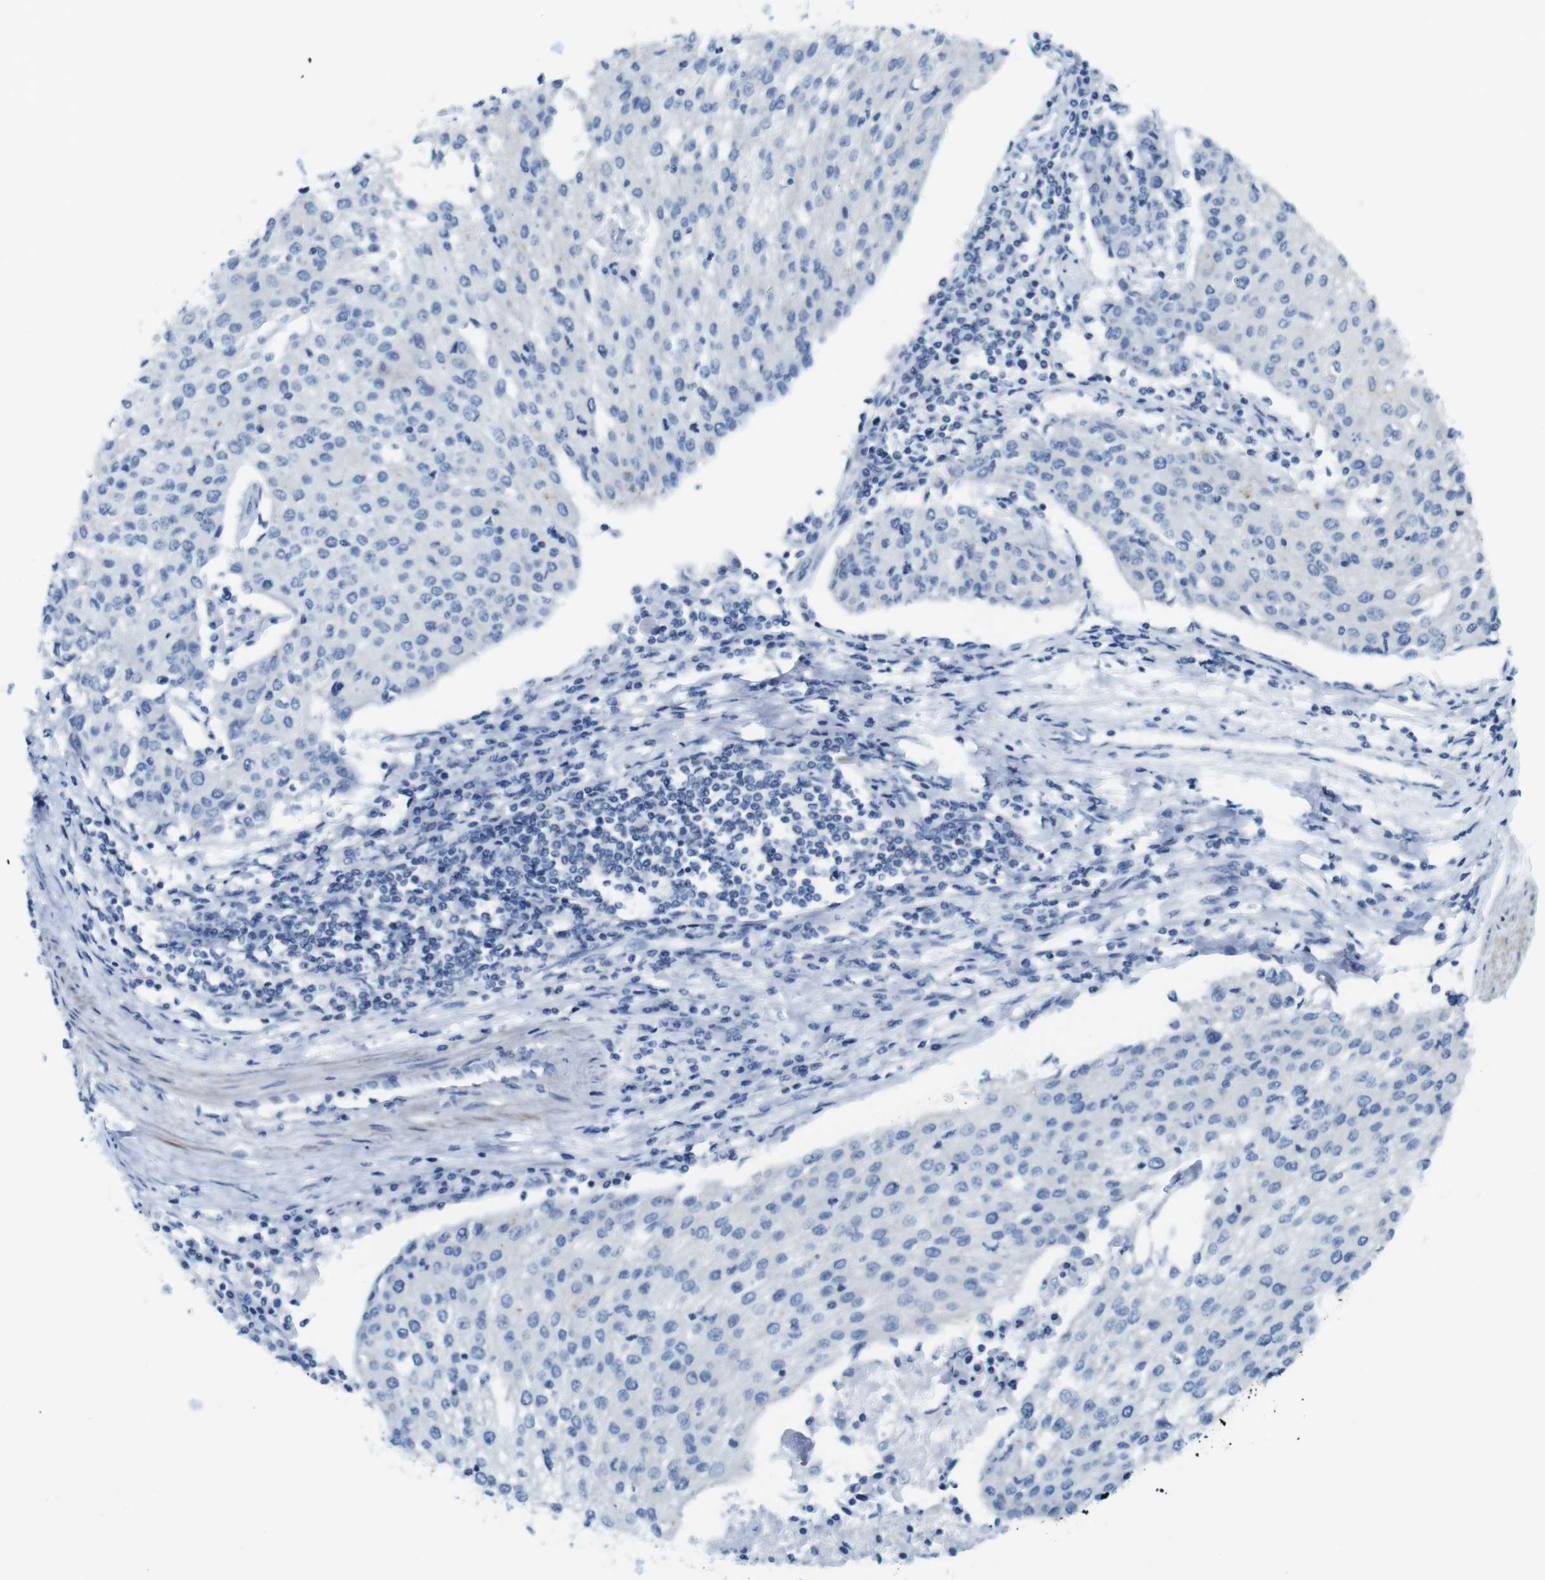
{"staining": {"intensity": "negative", "quantity": "none", "location": "none"}, "tissue": "urothelial cancer", "cell_type": "Tumor cells", "image_type": "cancer", "snomed": [{"axis": "morphology", "description": "Urothelial carcinoma, High grade"}, {"axis": "topography", "description": "Urinary bladder"}], "caption": "This micrograph is of high-grade urothelial carcinoma stained with immunohistochemistry to label a protein in brown with the nuclei are counter-stained blue. There is no positivity in tumor cells.", "gene": "ASIC5", "patient": {"sex": "female", "age": 85}}